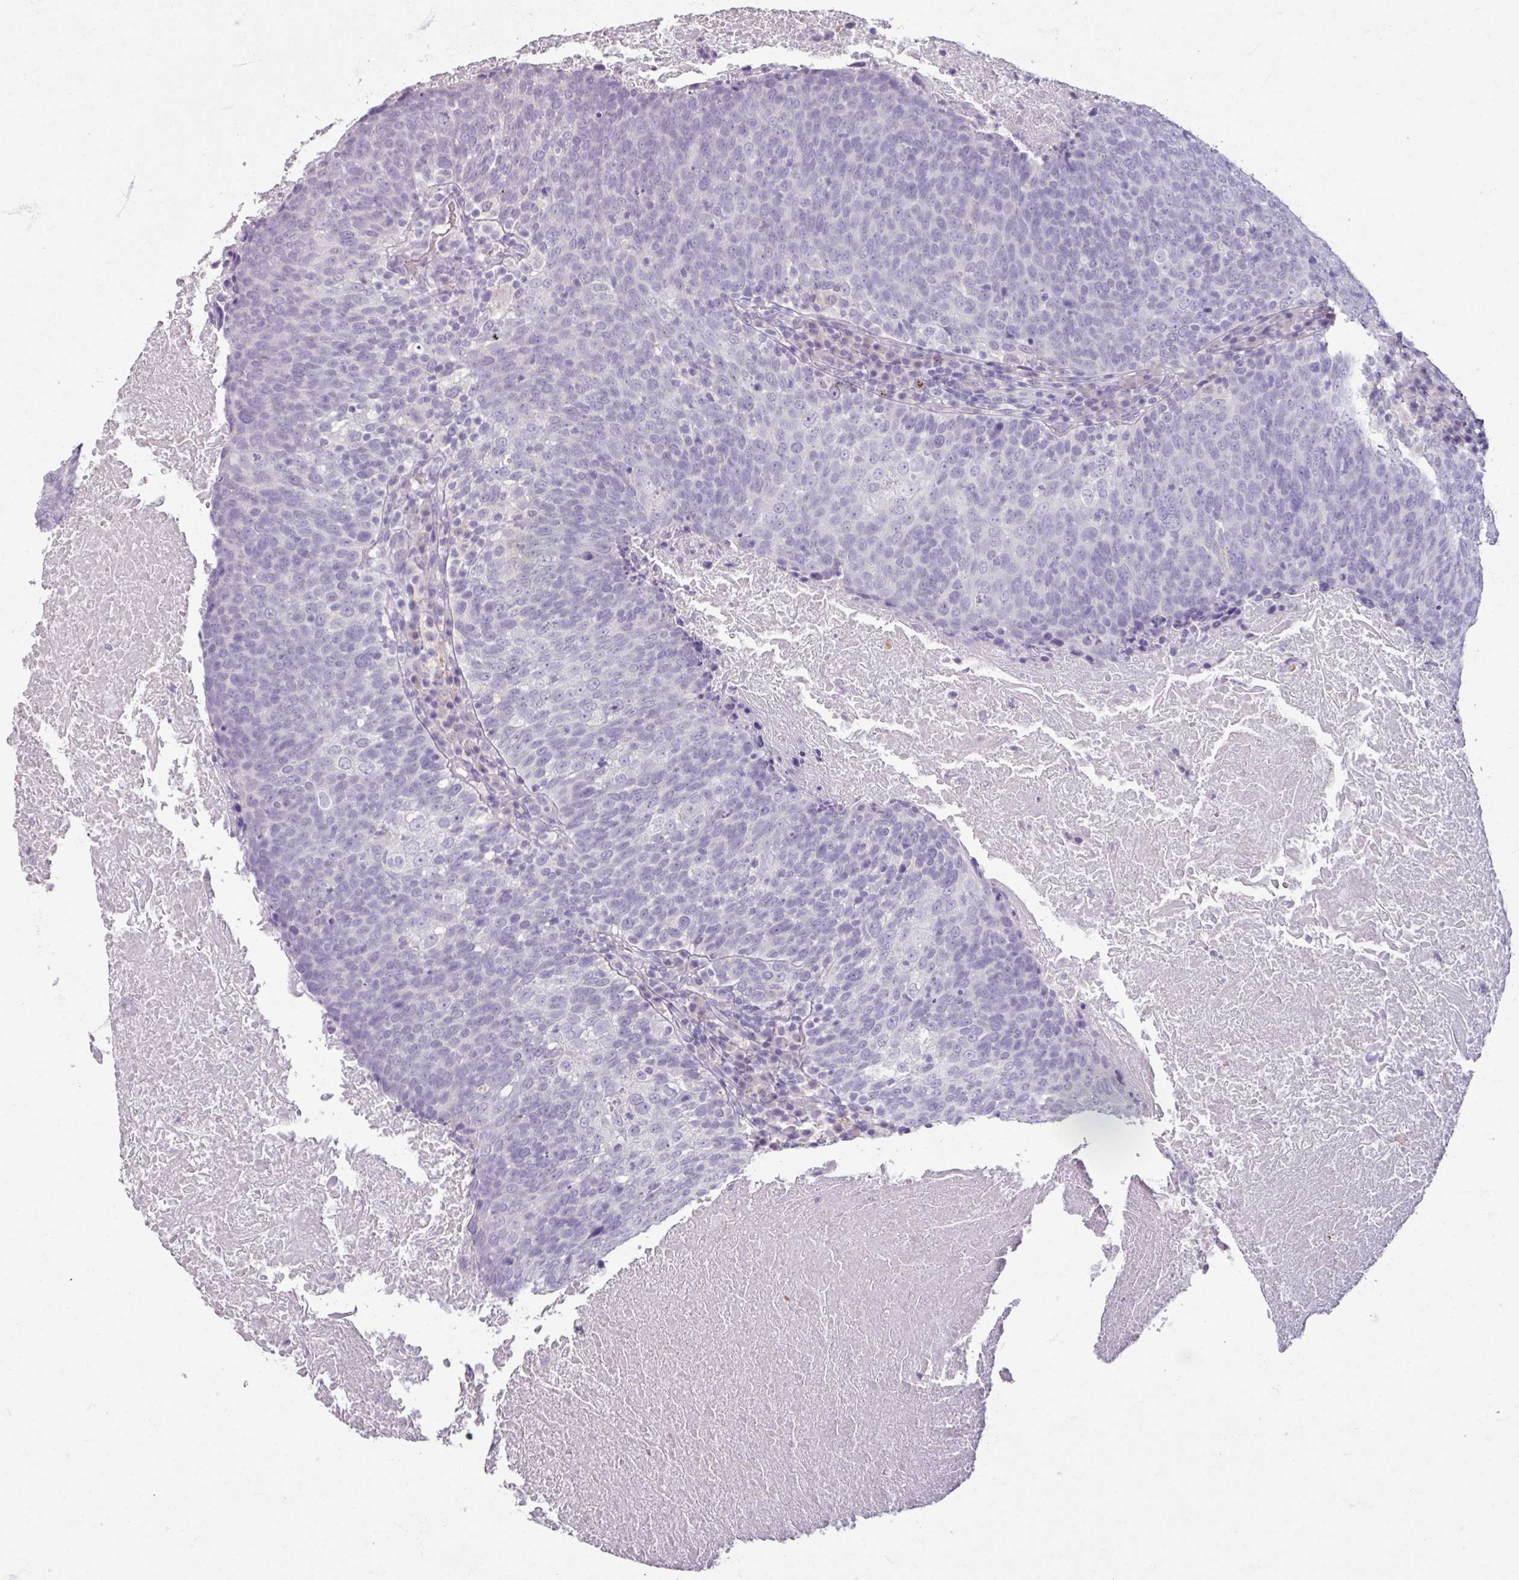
{"staining": {"intensity": "negative", "quantity": "none", "location": "none"}, "tissue": "head and neck cancer", "cell_type": "Tumor cells", "image_type": "cancer", "snomed": [{"axis": "morphology", "description": "Squamous cell carcinoma, NOS"}, {"axis": "morphology", "description": "Squamous cell carcinoma, metastatic, NOS"}, {"axis": "topography", "description": "Lymph node"}, {"axis": "topography", "description": "Head-Neck"}], "caption": "DAB (3,3'-diaminobenzidine) immunohistochemical staining of human head and neck metastatic squamous cell carcinoma exhibits no significant positivity in tumor cells.", "gene": "SLC27A5", "patient": {"sex": "male", "age": 62}}